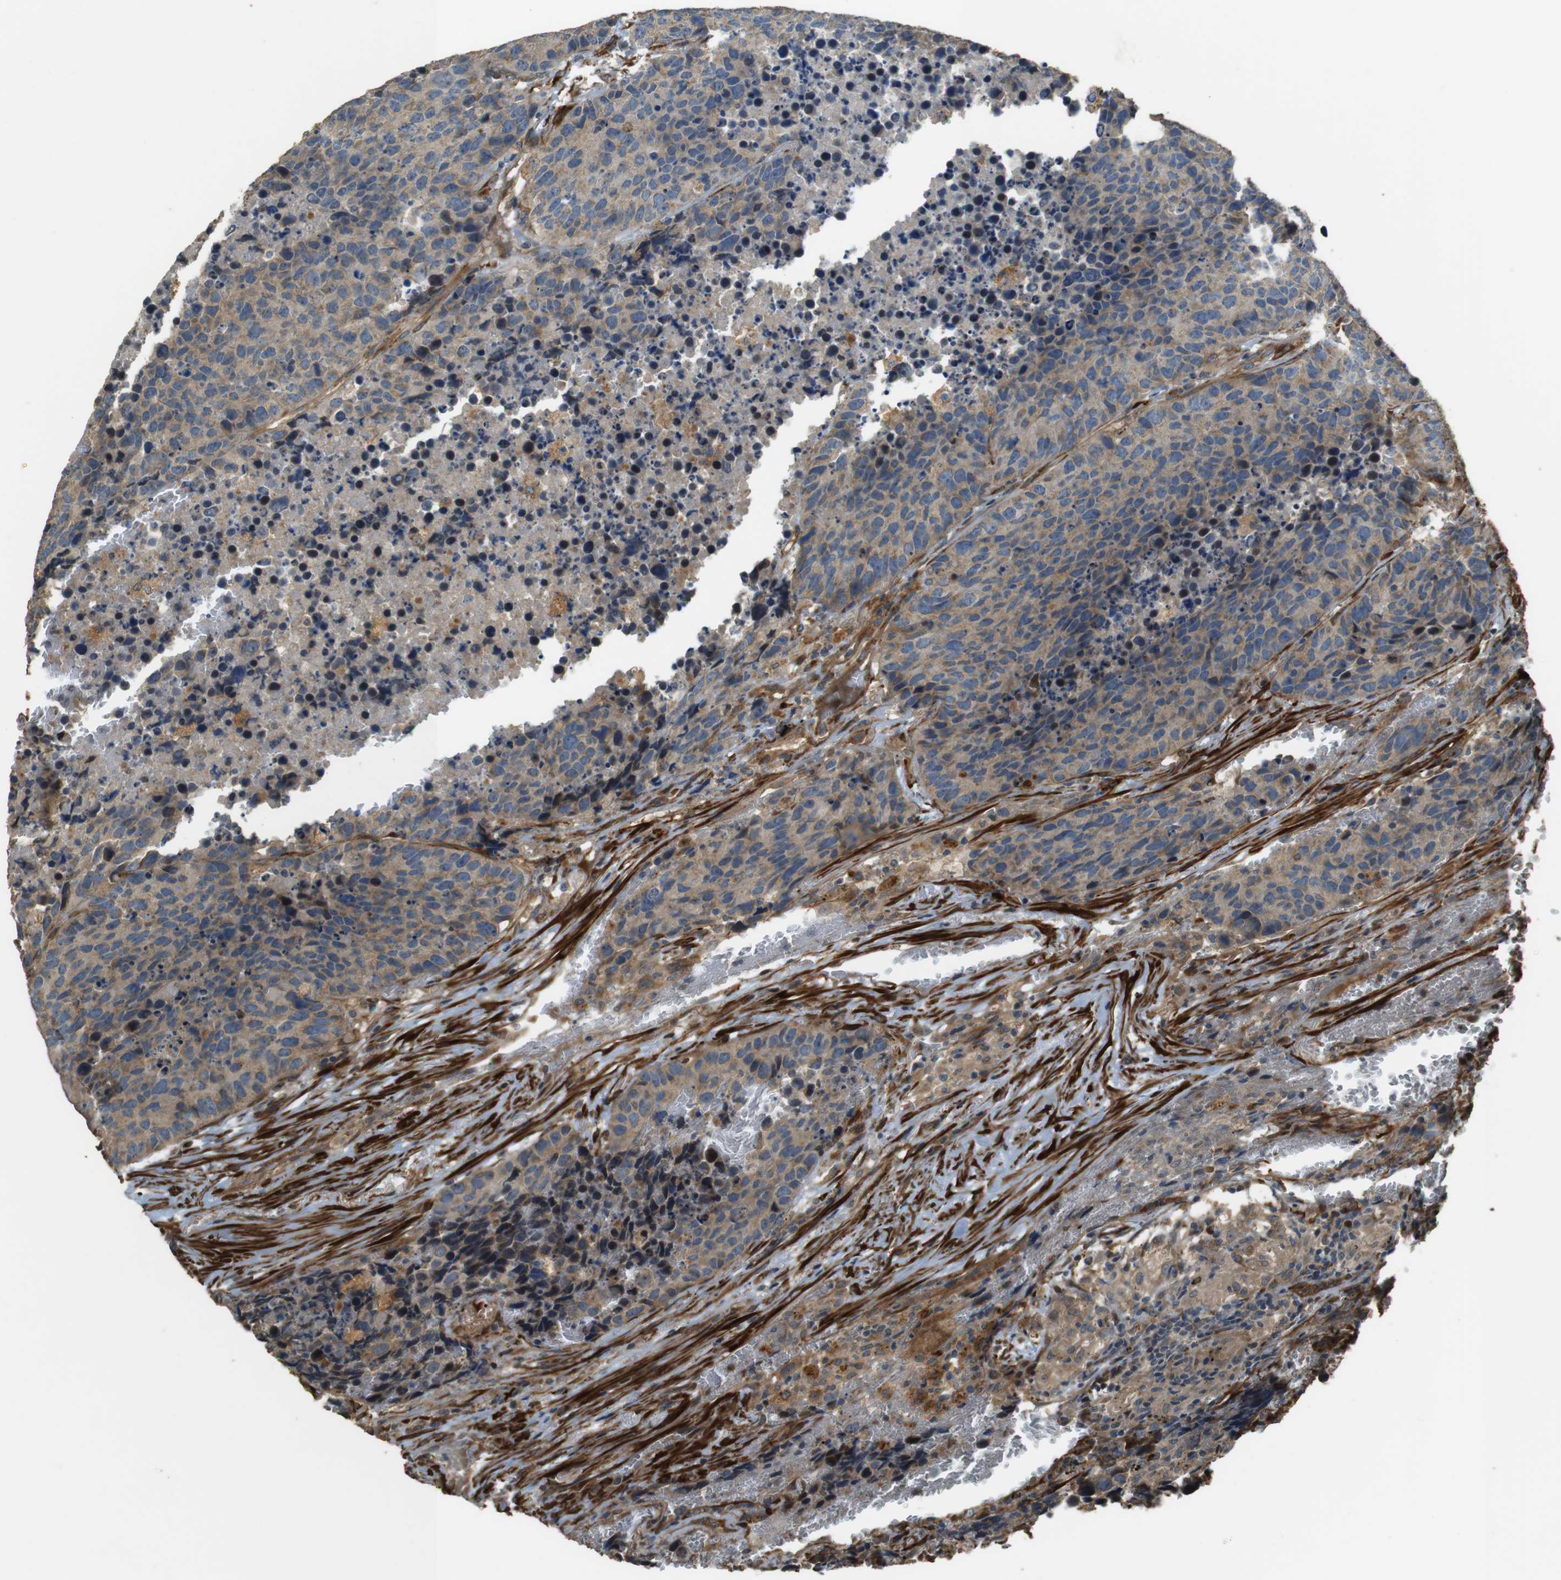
{"staining": {"intensity": "weak", "quantity": ">75%", "location": "cytoplasmic/membranous"}, "tissue": "carcinoid", "cell_type": "Tumor cells", "image_type": "cancer", "snomed": [{"axis": "morphology", "description": "Carcinoid, malignant, NOS"}, {"axis": "topography", "description": "Lung"}], "caption": "IHC photomicrograph of neoplastic tissue: human carcinoid (malignant) stained using immunohistochemistry (IHC) shows low levels of weak protein expression localized specifically in the cytoplasmic/membranous of tumor cells, appearing as a cytoplasmic/membranous brown color.", "gene": "MSRB3", "patient": {"sex": "male", "age": 60}}